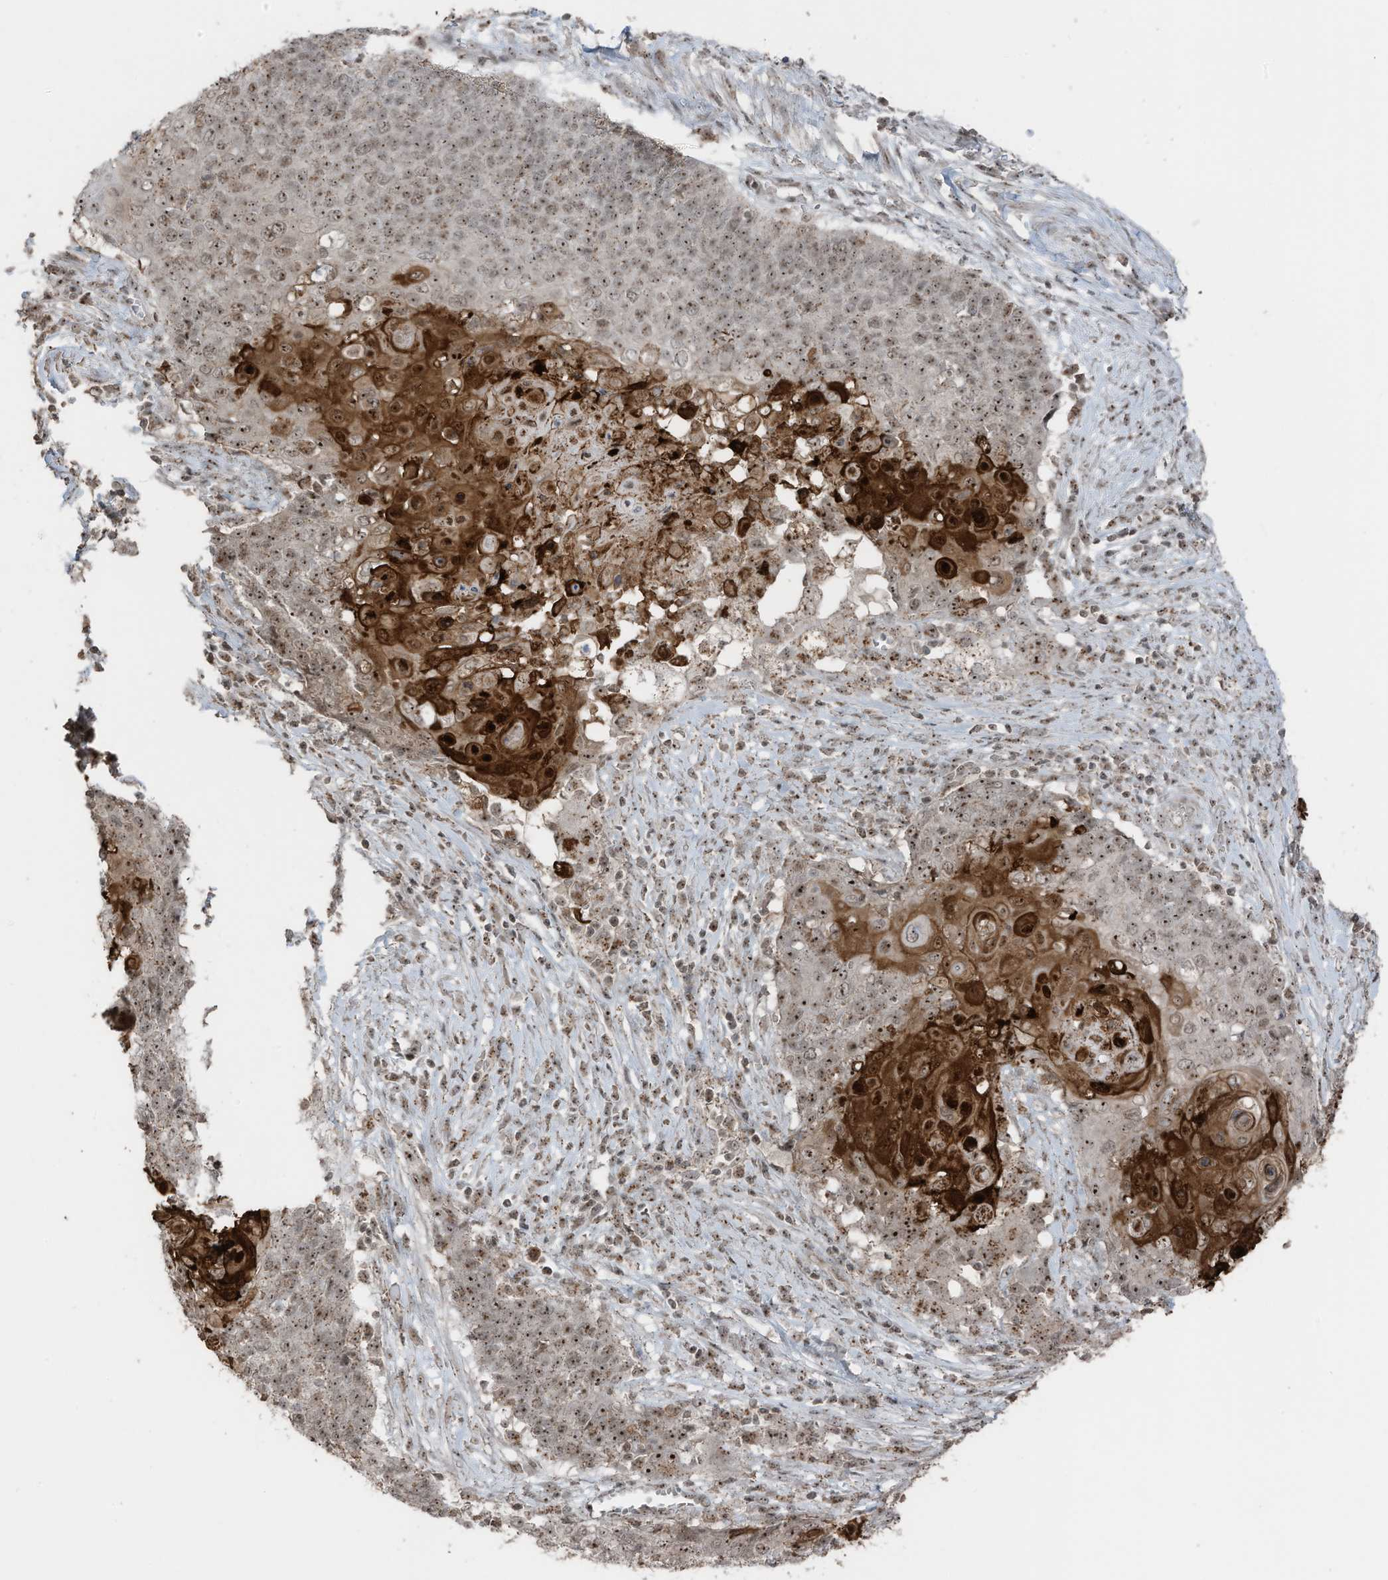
{"staining": {"intensity": "moderate", "quantity": ">75%", "location": "cytoplasmic/membranous,nuclear"}, "tissue": "cervical cancer", "cell_type": "Tumor cells", "image_type": "cancer", "snomed": [{"axis": "morphology", "description": "Squamous cell carcinoma, NOS"}, {"axis": "topography", "description": "Cervix"}], "caption": "Cervical cancer tissue demonstrates moderate cytoplasmic/membranous and nuclear staining in approximately >75% of tumor cells, visualized by immunohistochemistry.", "gene": "UTP3", "patient": {"sex": "female", "age": 39}}